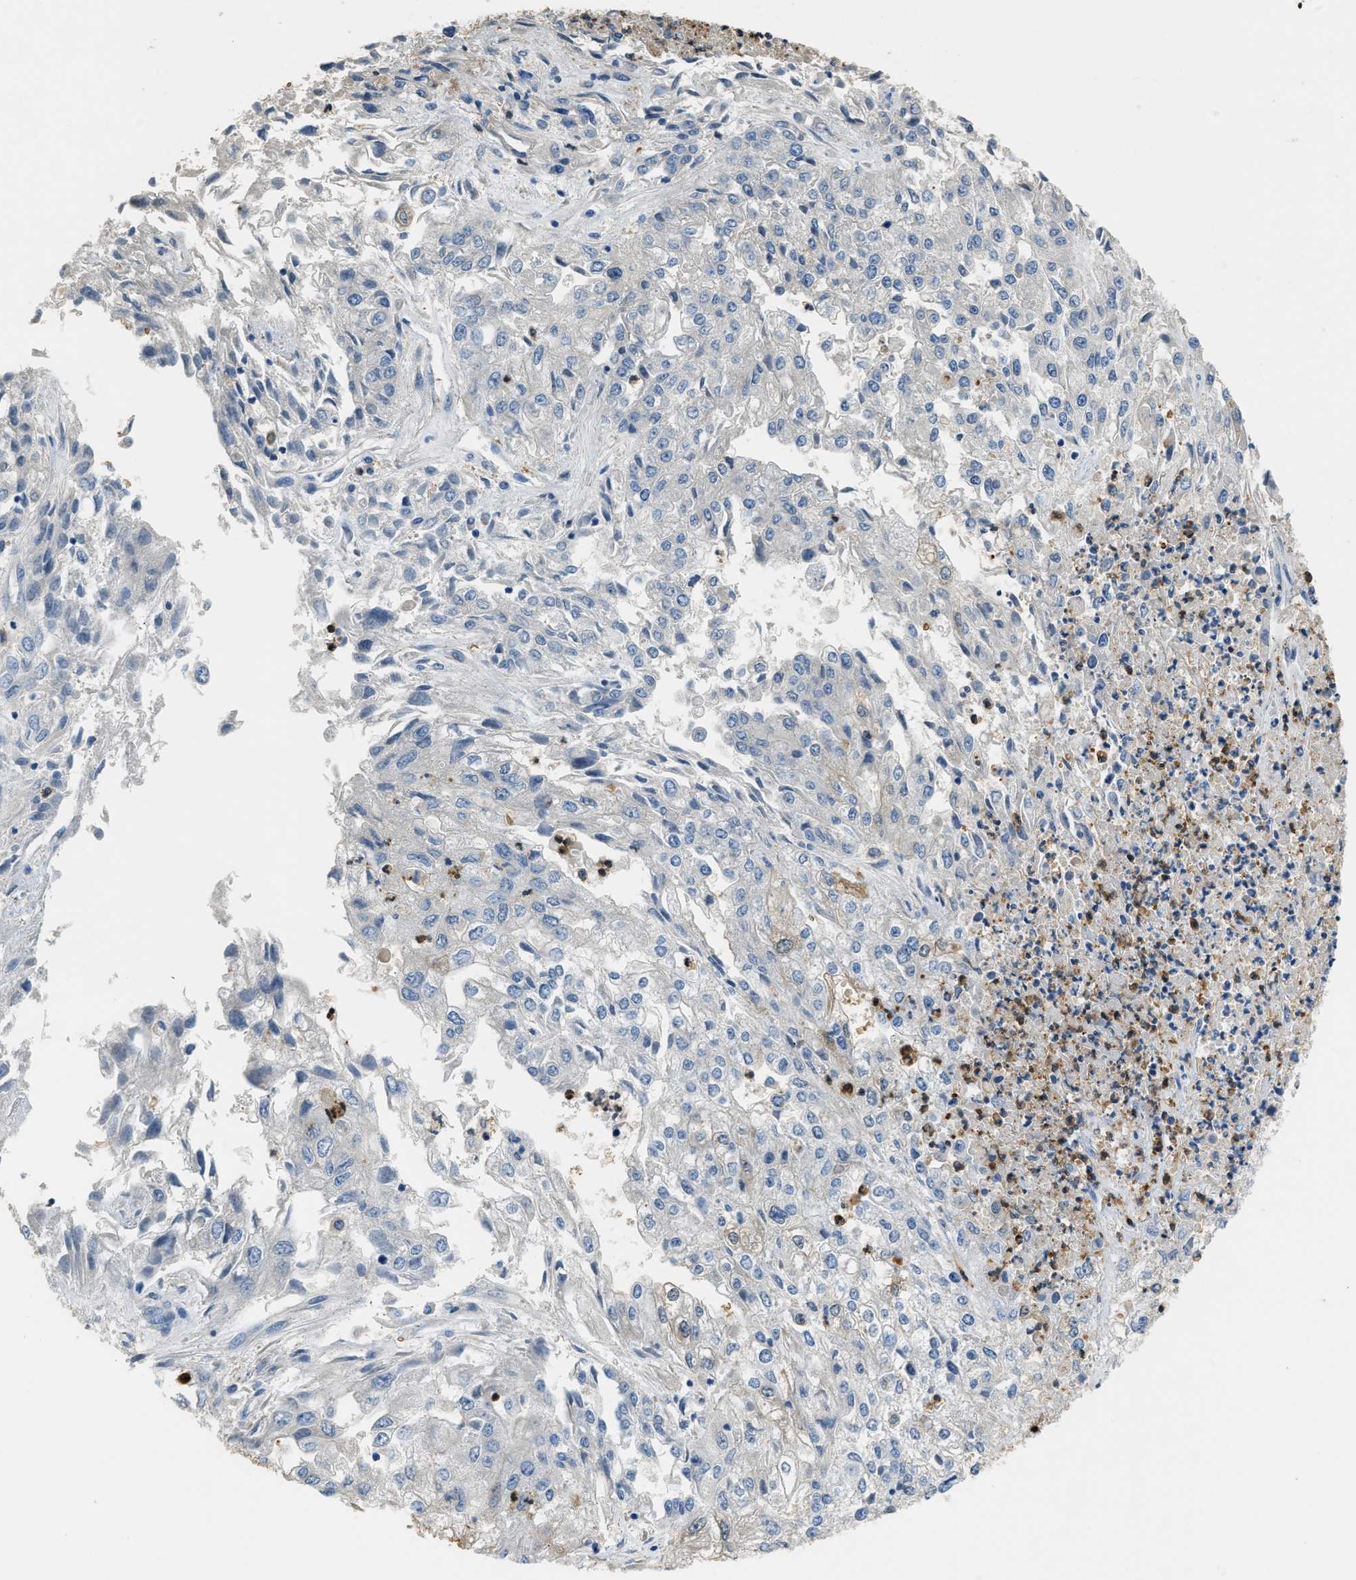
{"staining": {"intensity": "moderate", "quantity": "<25%", "location": "cytoplasmic/membranous"}, "tissue": "endometrial cancer", "cell_type": "Tumor cells", "image_type": "cancer", "snomed": [{"axis": "morphology", "description": "Adenocarcinoma, NOS"}, {"axis": "topography", "description": "Endometrium"}], "caption": "DAB (3,3'-diaminobenzidine) immunohistochemical staining of human endometrial cancer shows moderate cytoplasmic/membranous protein positivity in approximately <25% of tumor cells.", "gene": "SERPINB1", "patient": {"sex": "female", "age": 49}}